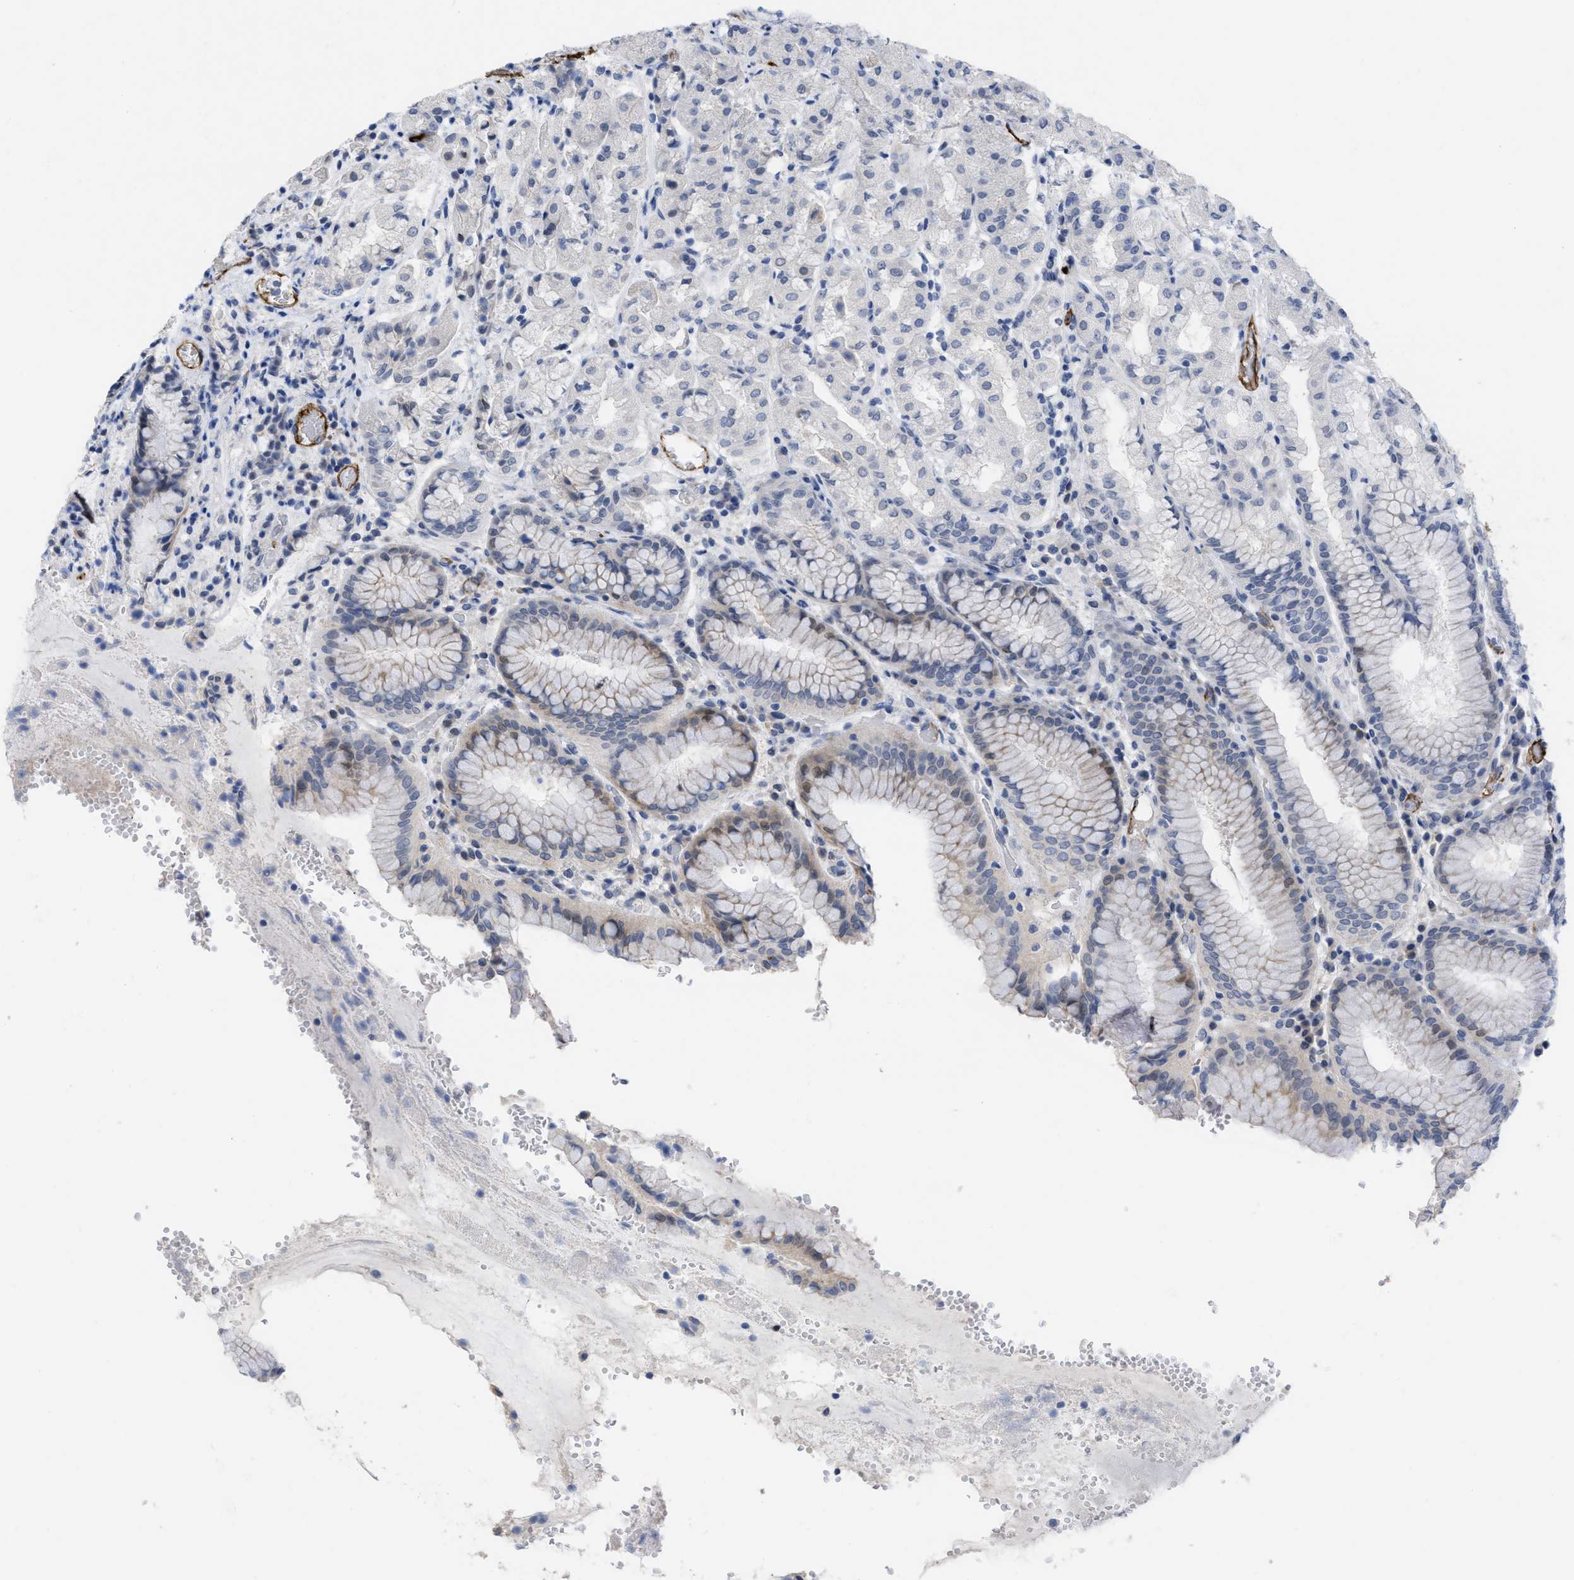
{"staining": {"intensity": "weak", "quantity": "<25%", "location": "cytoplasmic/membranous,nuclear"}, "tissue": "stomach", "cell_type": "Glandular cells", "image_type": "normal", "snomed": [{"axis": "morphology", "description": "Normal tissue, NOS"}, {"axis": "topography", "description": "Stomach"}, {"axis": "topography", "description": "Stomach, lower"}], "caption": "Glandular cells show no significant protein positivity in benign stomach.", "gene": "ACKR1", "patient": {"sex": "female", "age": 56}}